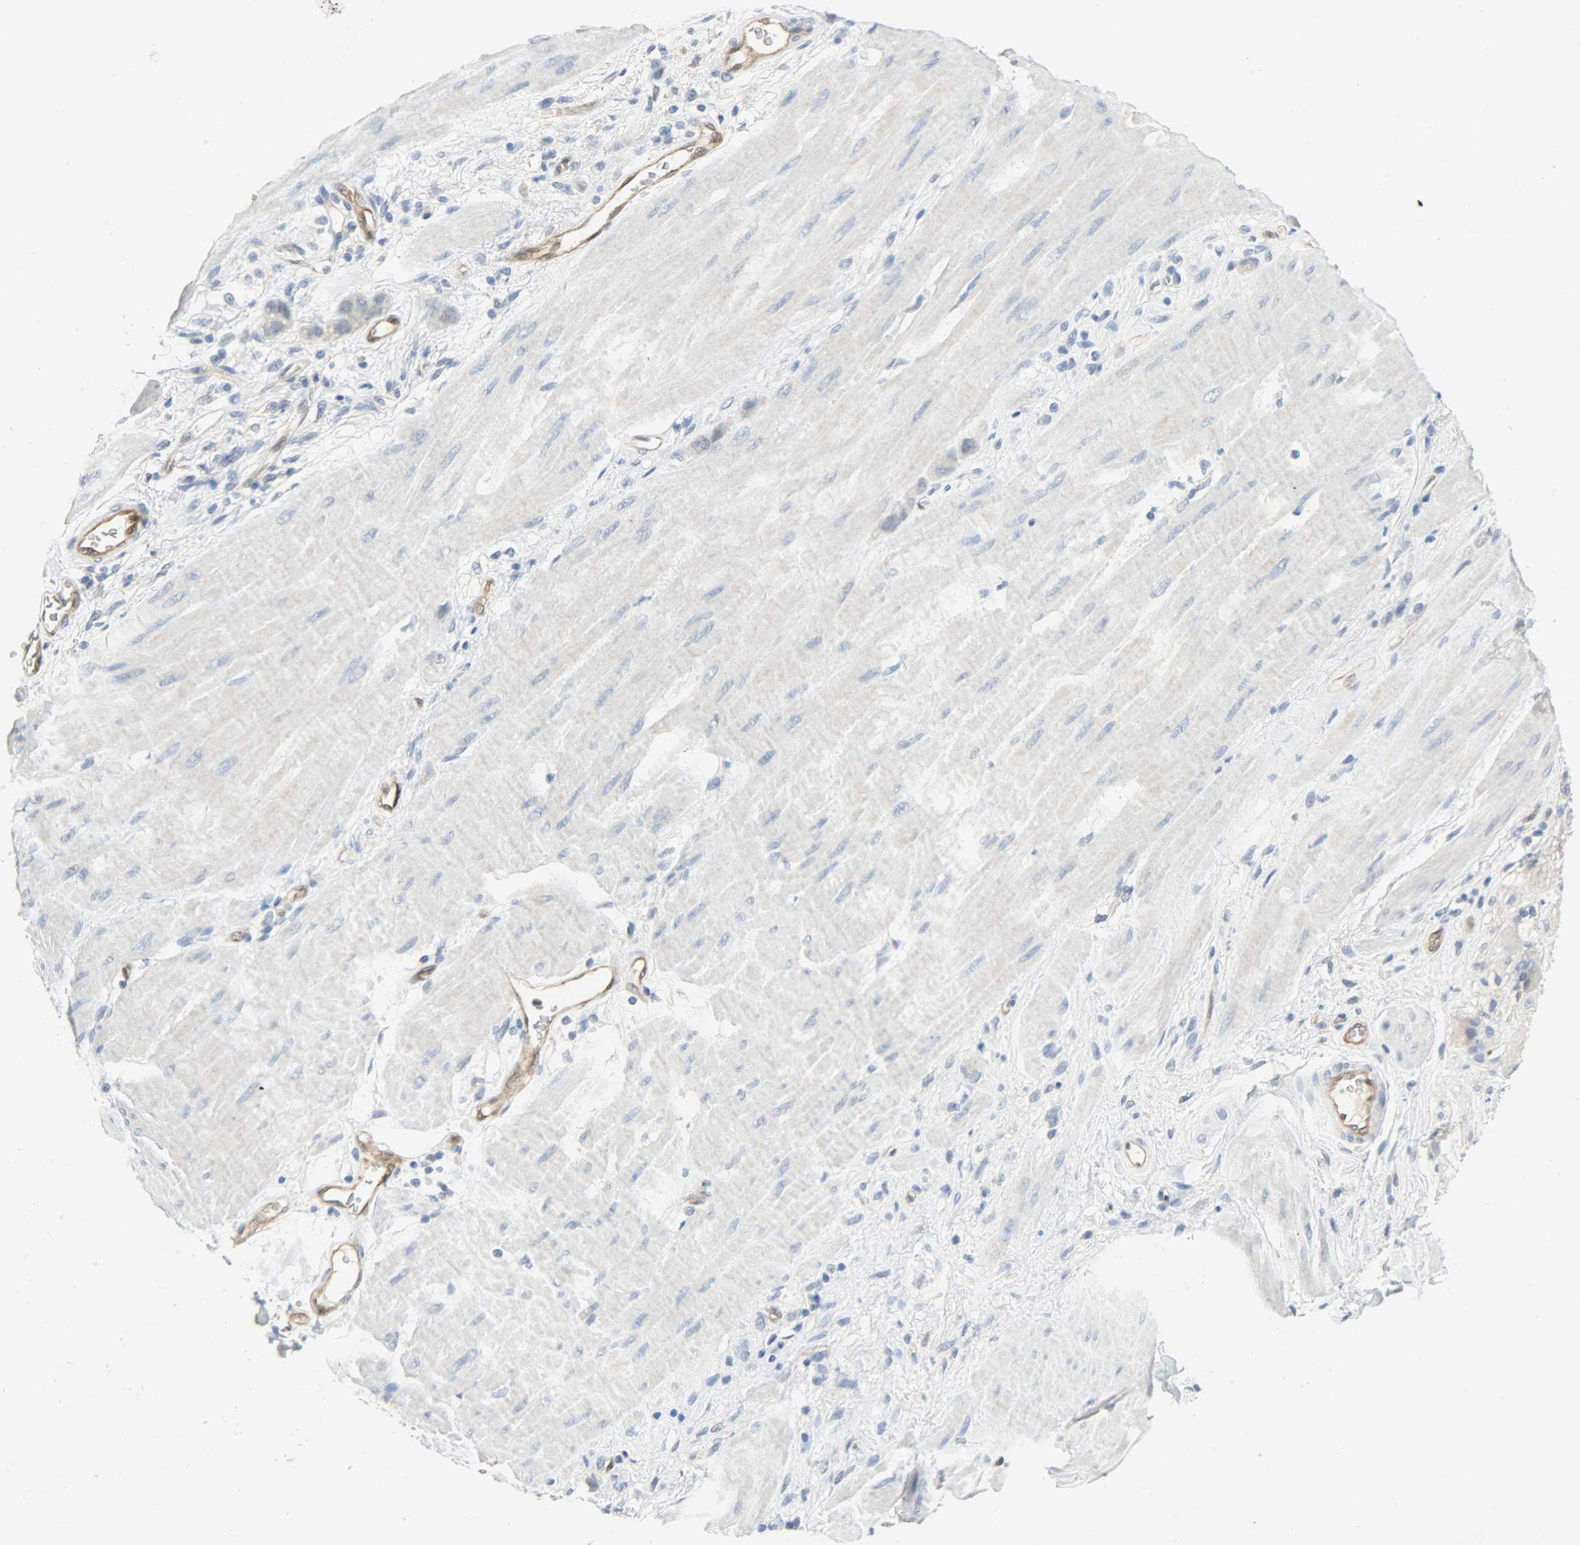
{"staining": {"intensity": "negative", "quantity": "none", "location": "none"}, "tissue": "stomach cancer", "cell_type": "Tumor cells", "image_type": "cancer", "snomed": [{"axis": "morphology", "description": "Adenocarcinoma, NOS"}, {"axis": "topography", "description": "Stomach"}], "caption": "Tumor cells show no significant protein expression in stomach adenocarcinoma.", "gene": "FKBP1A", "patient": {"sex": "male", "age": 82}}